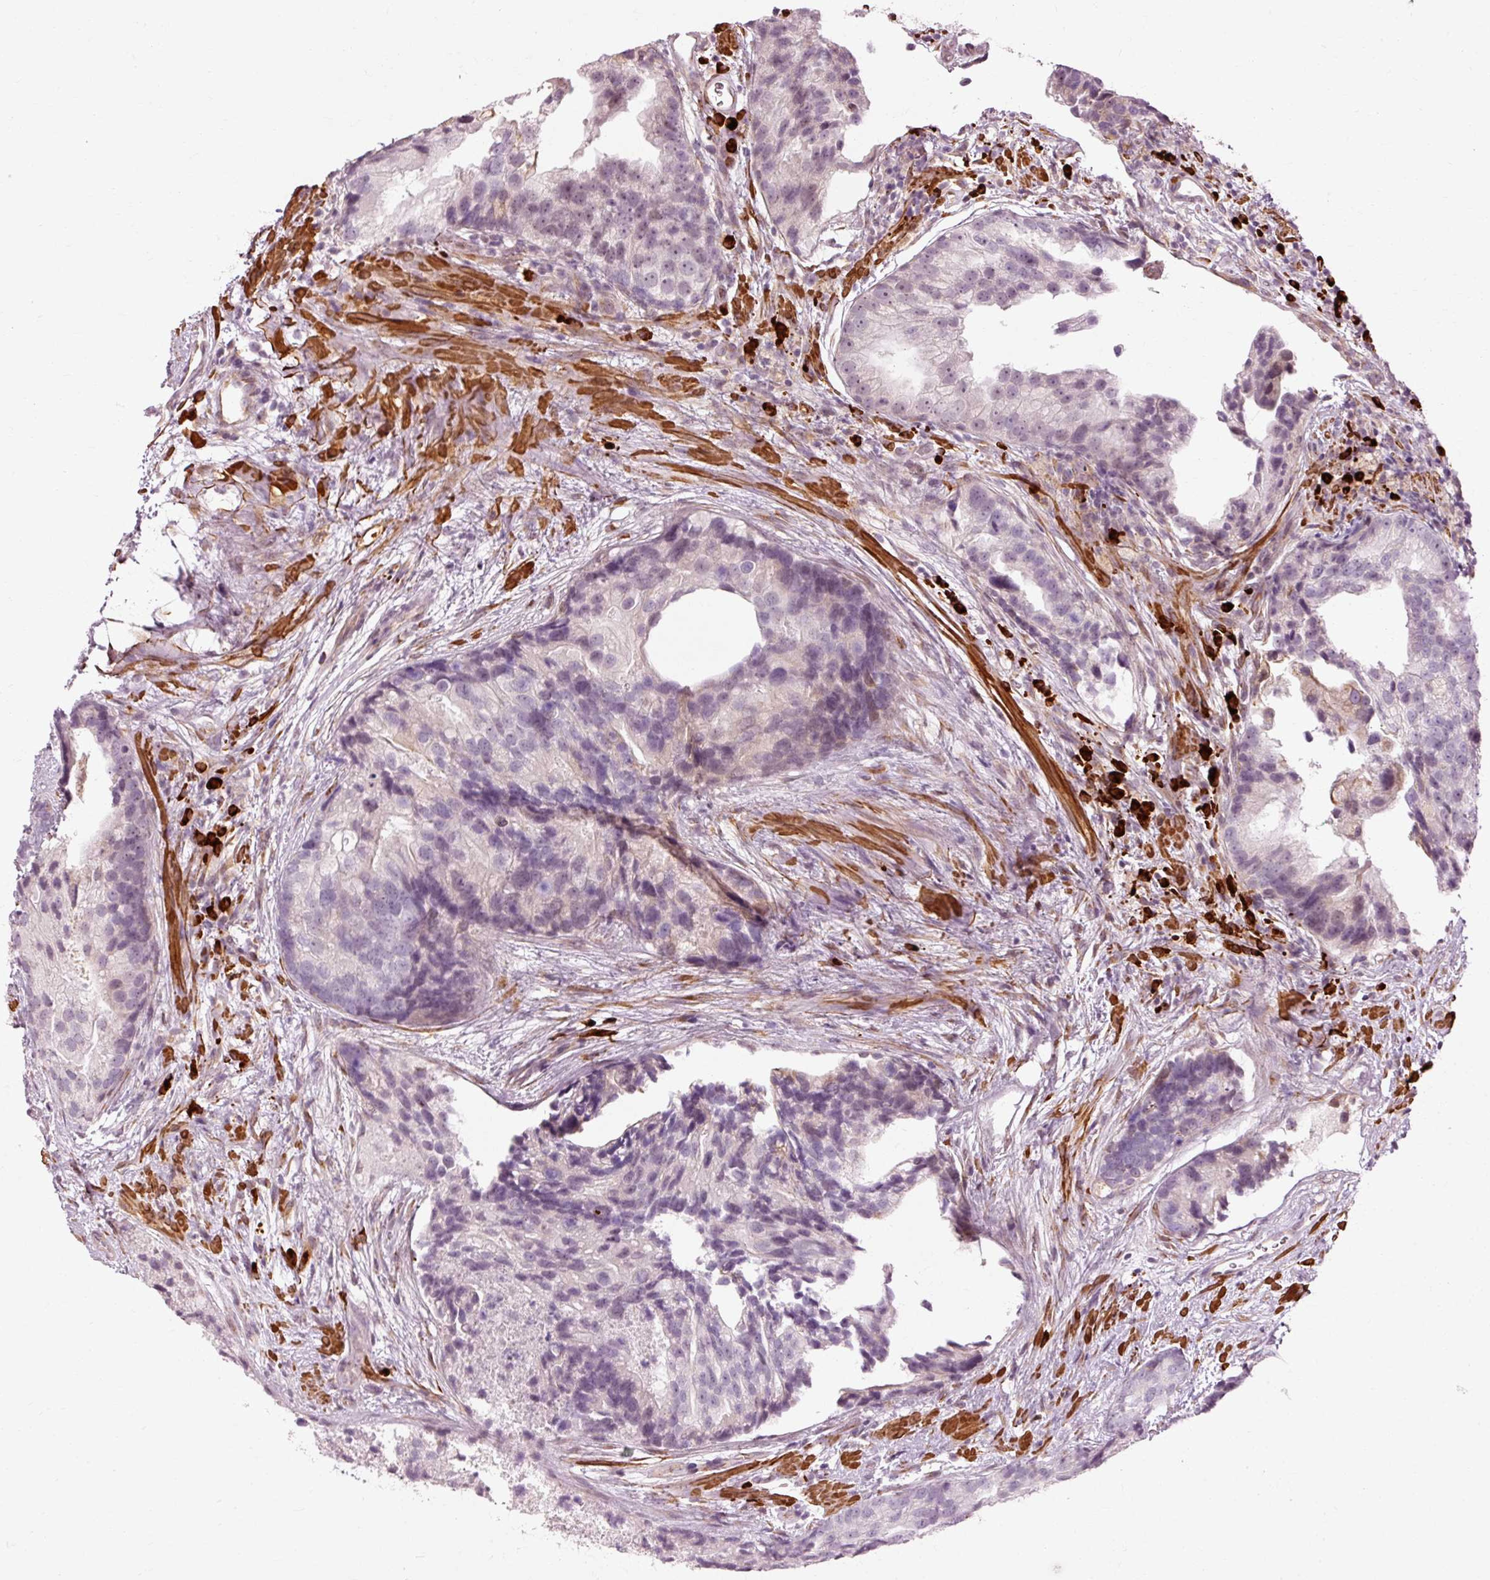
{"staining": {"intensity": "negative", "quantity": "none", "location": "none"}, "tissue": "prostate cancer", "cell_type": "Tumor cells", "image_type": "cancer", "snomed": [{"axis": "morphology", "description": "Adenocarcinoma, High grade"}, {"axis": "topography", "description": "Prostate"}], "caption": "Immunohistochemical staining of prostate cancer exhibits no significant expression in tumor cells.", "gene": "RGPD5", "patient": {"sex": "male", "age": 62}}